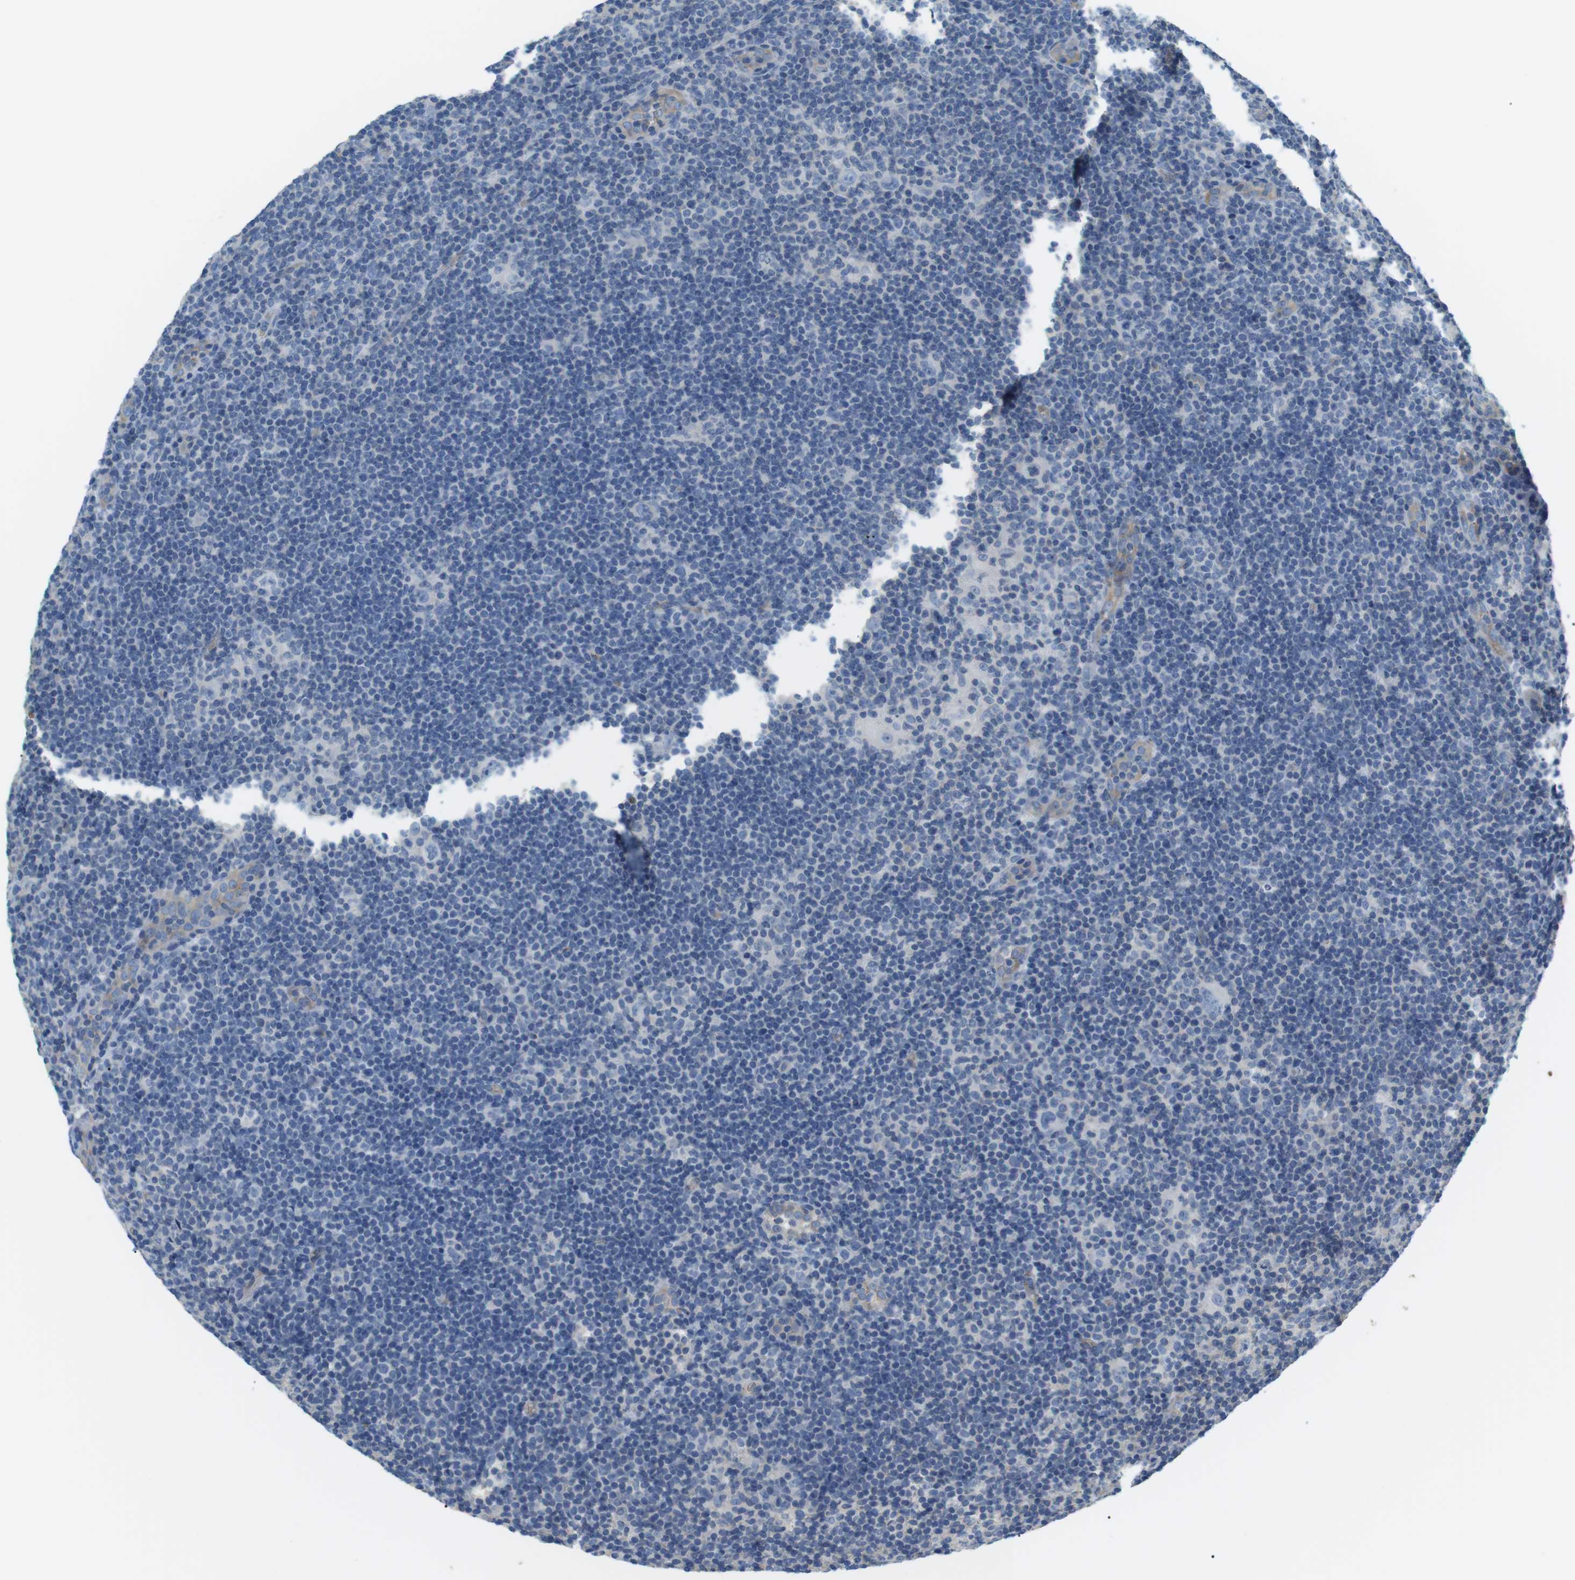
{"staining": {"intensity": "negative", "quantity": "none", "location": "none"}, "tissue": "lymphoma", "cell_type": "Tumor cells", "image_type": "cancer", "snomed": [{"axis": "morphology", "description": "Hodgkin's disease, NOS"}, {"axis": "topography", "description": "Lymph node"}], "caption": "DAB immunohistochemical staining of lymphoma displays no significant expression in tumor cells. The staining is performed using DAB brown chromogen with nuclei counter-stained in using hematoxylin.", "gene": "ADCY10", "patient": {"sex": "female", "age": 57}}